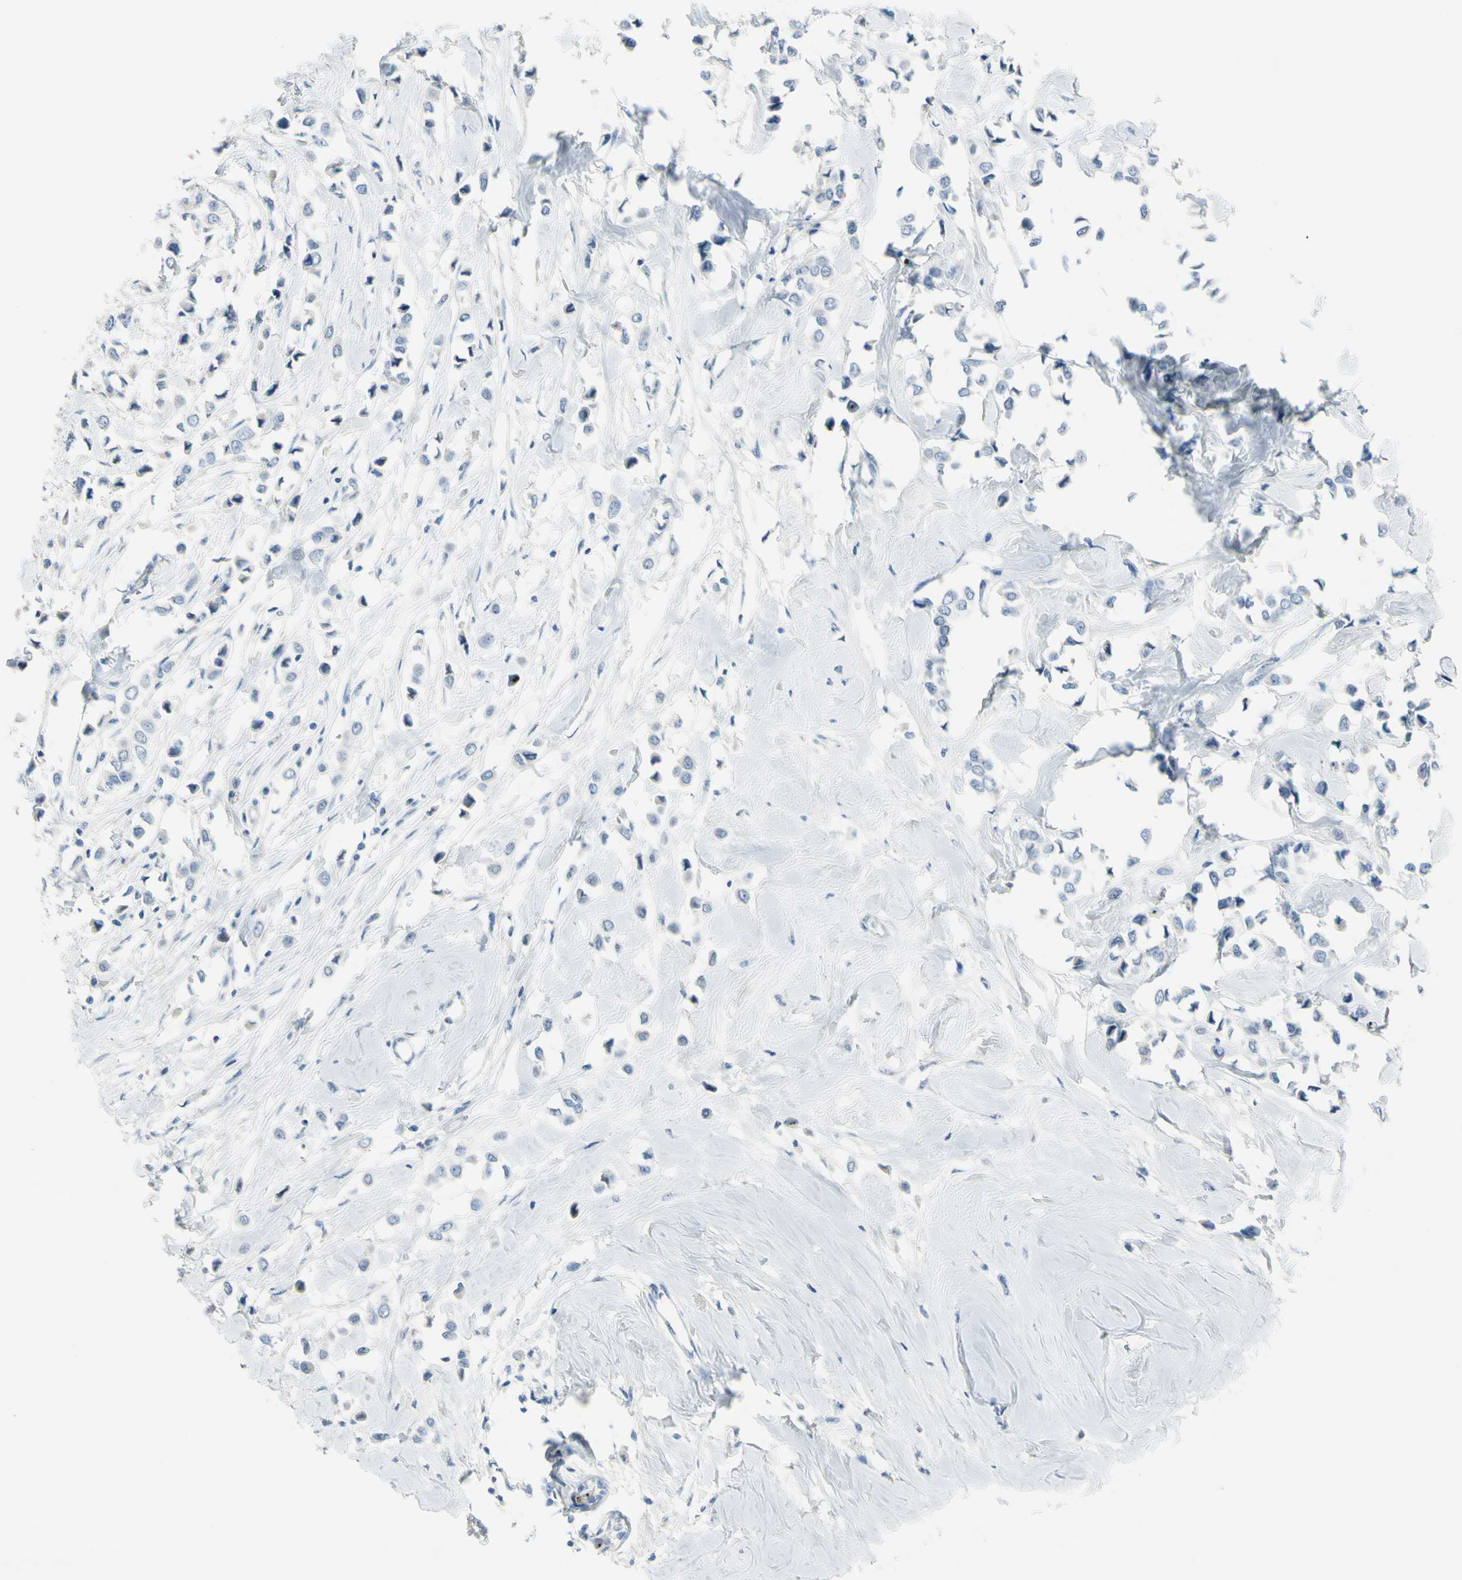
{"staining": {"intensity": "negative", "quantity": "none", "location": "none"}, "tissue": "breast cancer", "cell_type": "Tumor cells", "image_type": "cancer", "snomed": [{"axis": "morphology", "description": "Lobular carcinoma"}, {"axis": "topography", "description": "Breast"}], "caption": "A photomicrograph of human lobular carcinoma (breast) is negative for staining in tumor cells.", "gene": "ZNF557", "patient": {"sex": "female", "age": 51}}